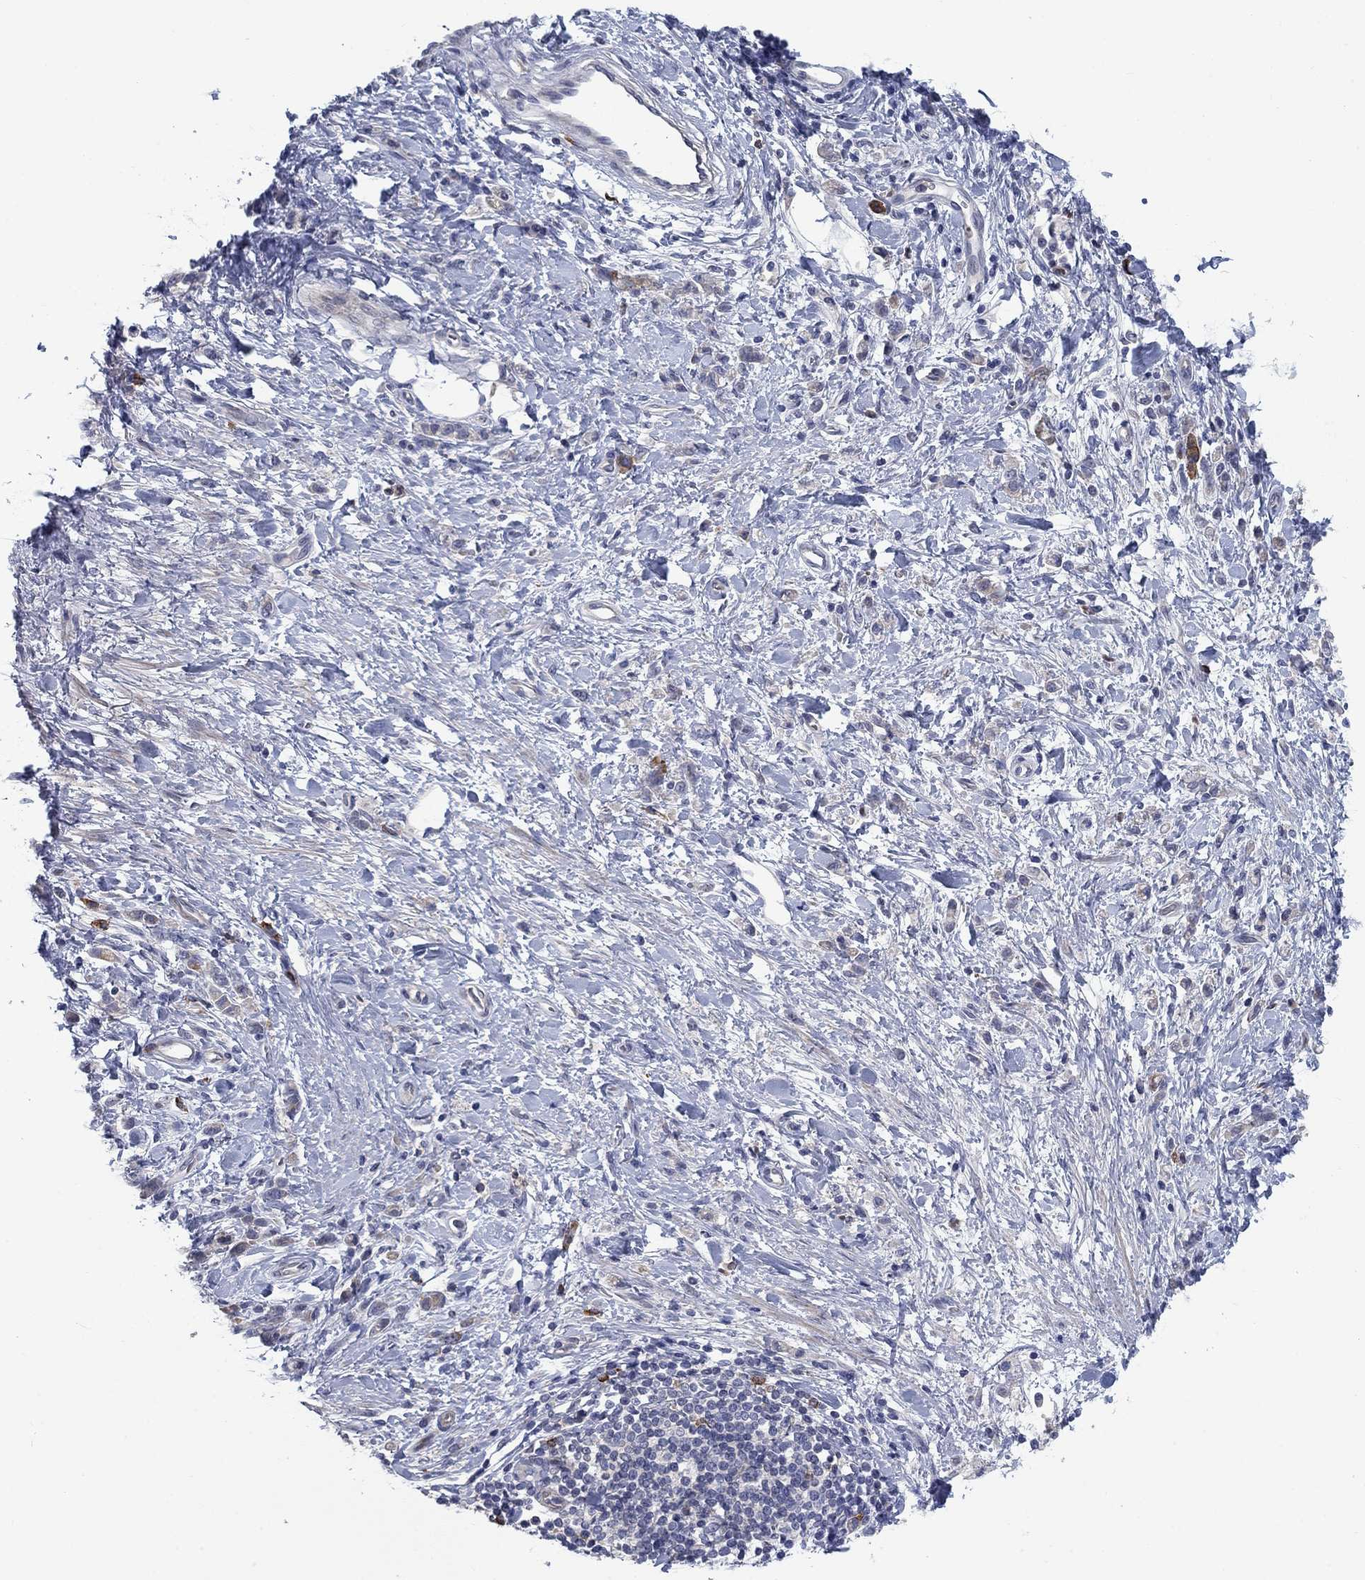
{"staining": {"intensity": "negative", "quantity": "none", "location": "none"}, "tissue": "stomach cancer", "cell_type": "Tumor cells", "image_type": "cancer", "snomed": [{"axis": "morphology", "description": "Adenocarcinoma, NOS"}, {"axis": "topography", "description": "Stomach"}], "caption": "Human stomach adenocarcinoma stained for a protein using IHC displays no positivity in tumor cells.", "gene": "KIF15", "patient": {"sex": "male", "age": 77}}